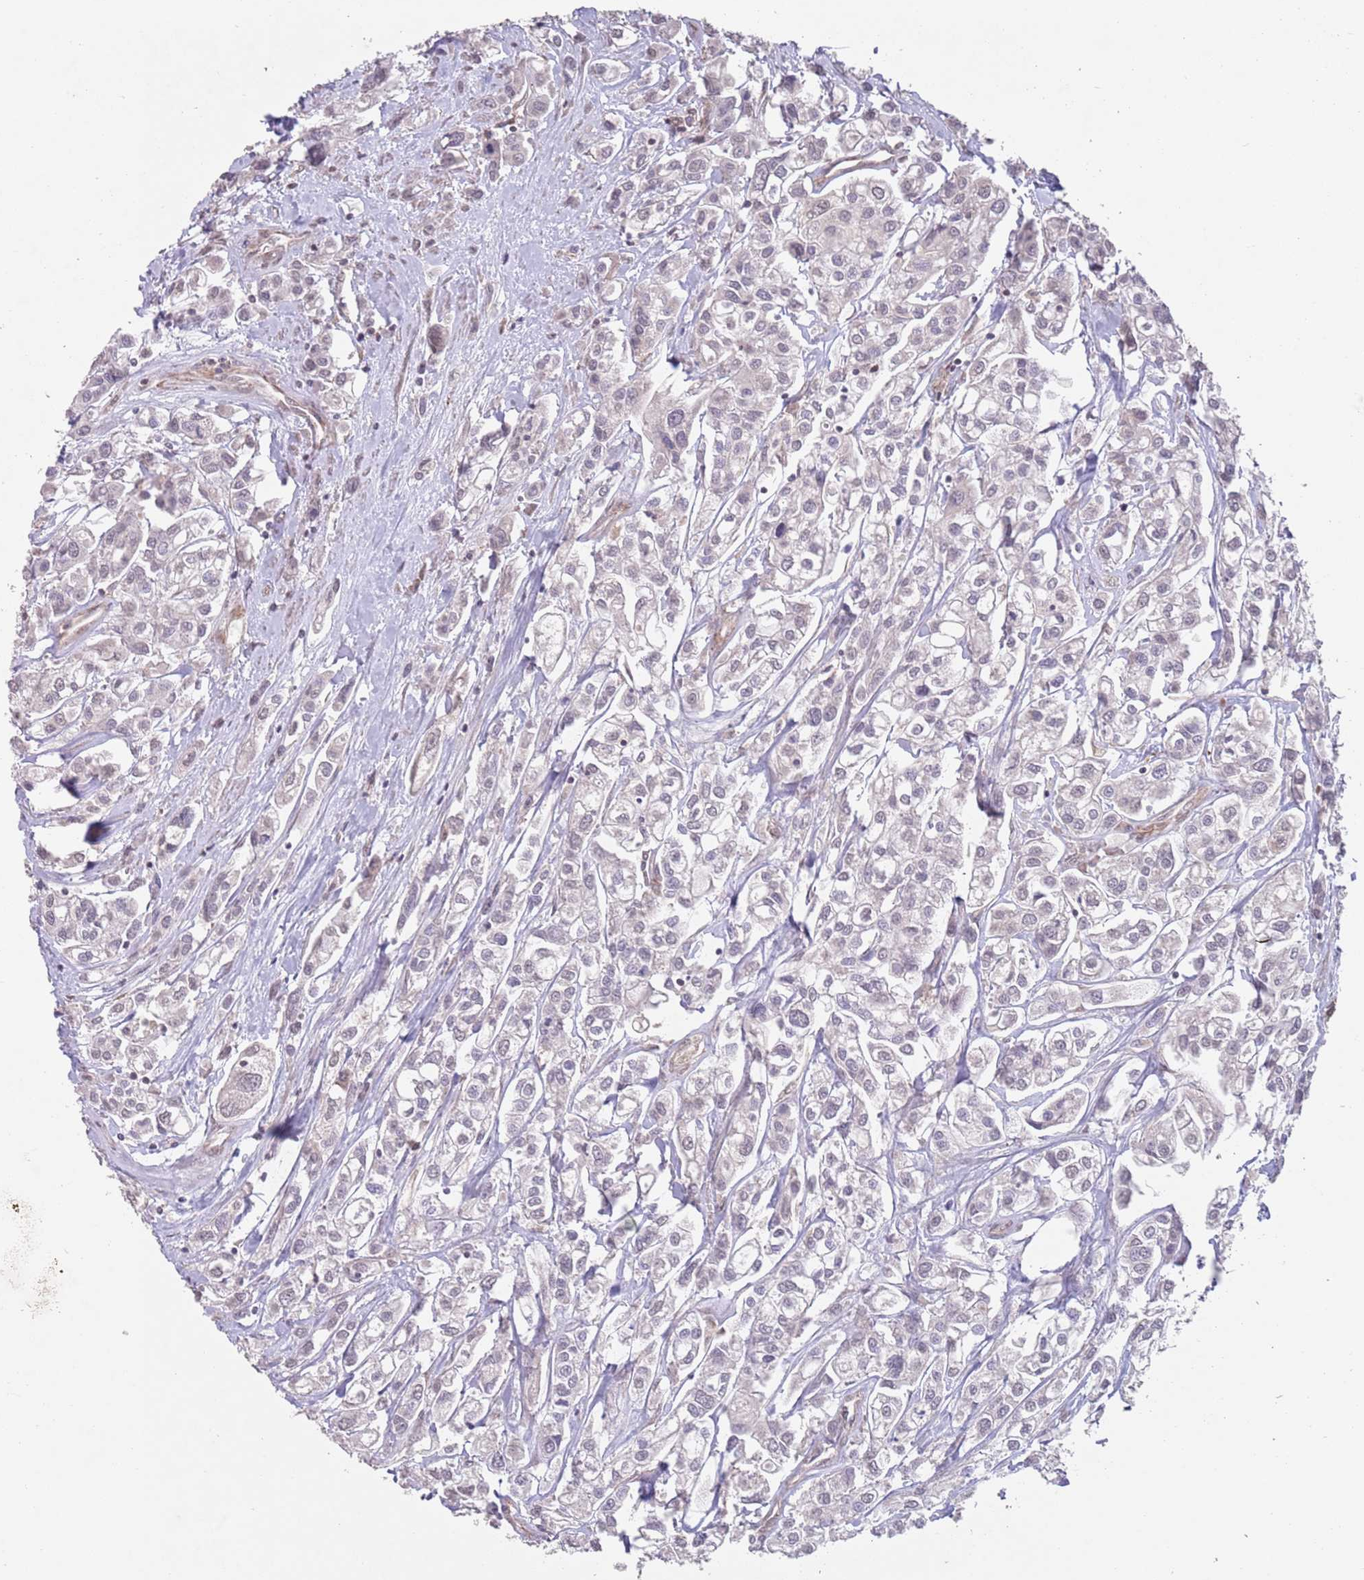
{"staining": {"intensity": "negative", "quantity": "none", "location": "none"}, "tissue": "urothelial cancer", "cell_type": "Tumor cells", "image_type": "cancer", "snomed": [{"axis": "morphology", "description": "Urothelial carcinoma, High grade"}, {"axis": "topography", "description": "Urinary bladder"}], "caption": "Tumor cells show no significant staining in urothelial cancer. (DAB (3,3'-diaminobenzidine) immunohistochemistry visualized using brightfield microscopy, high magnification).", "gene": "CHD9", "patient": {"sex": "male", "age": 67}}